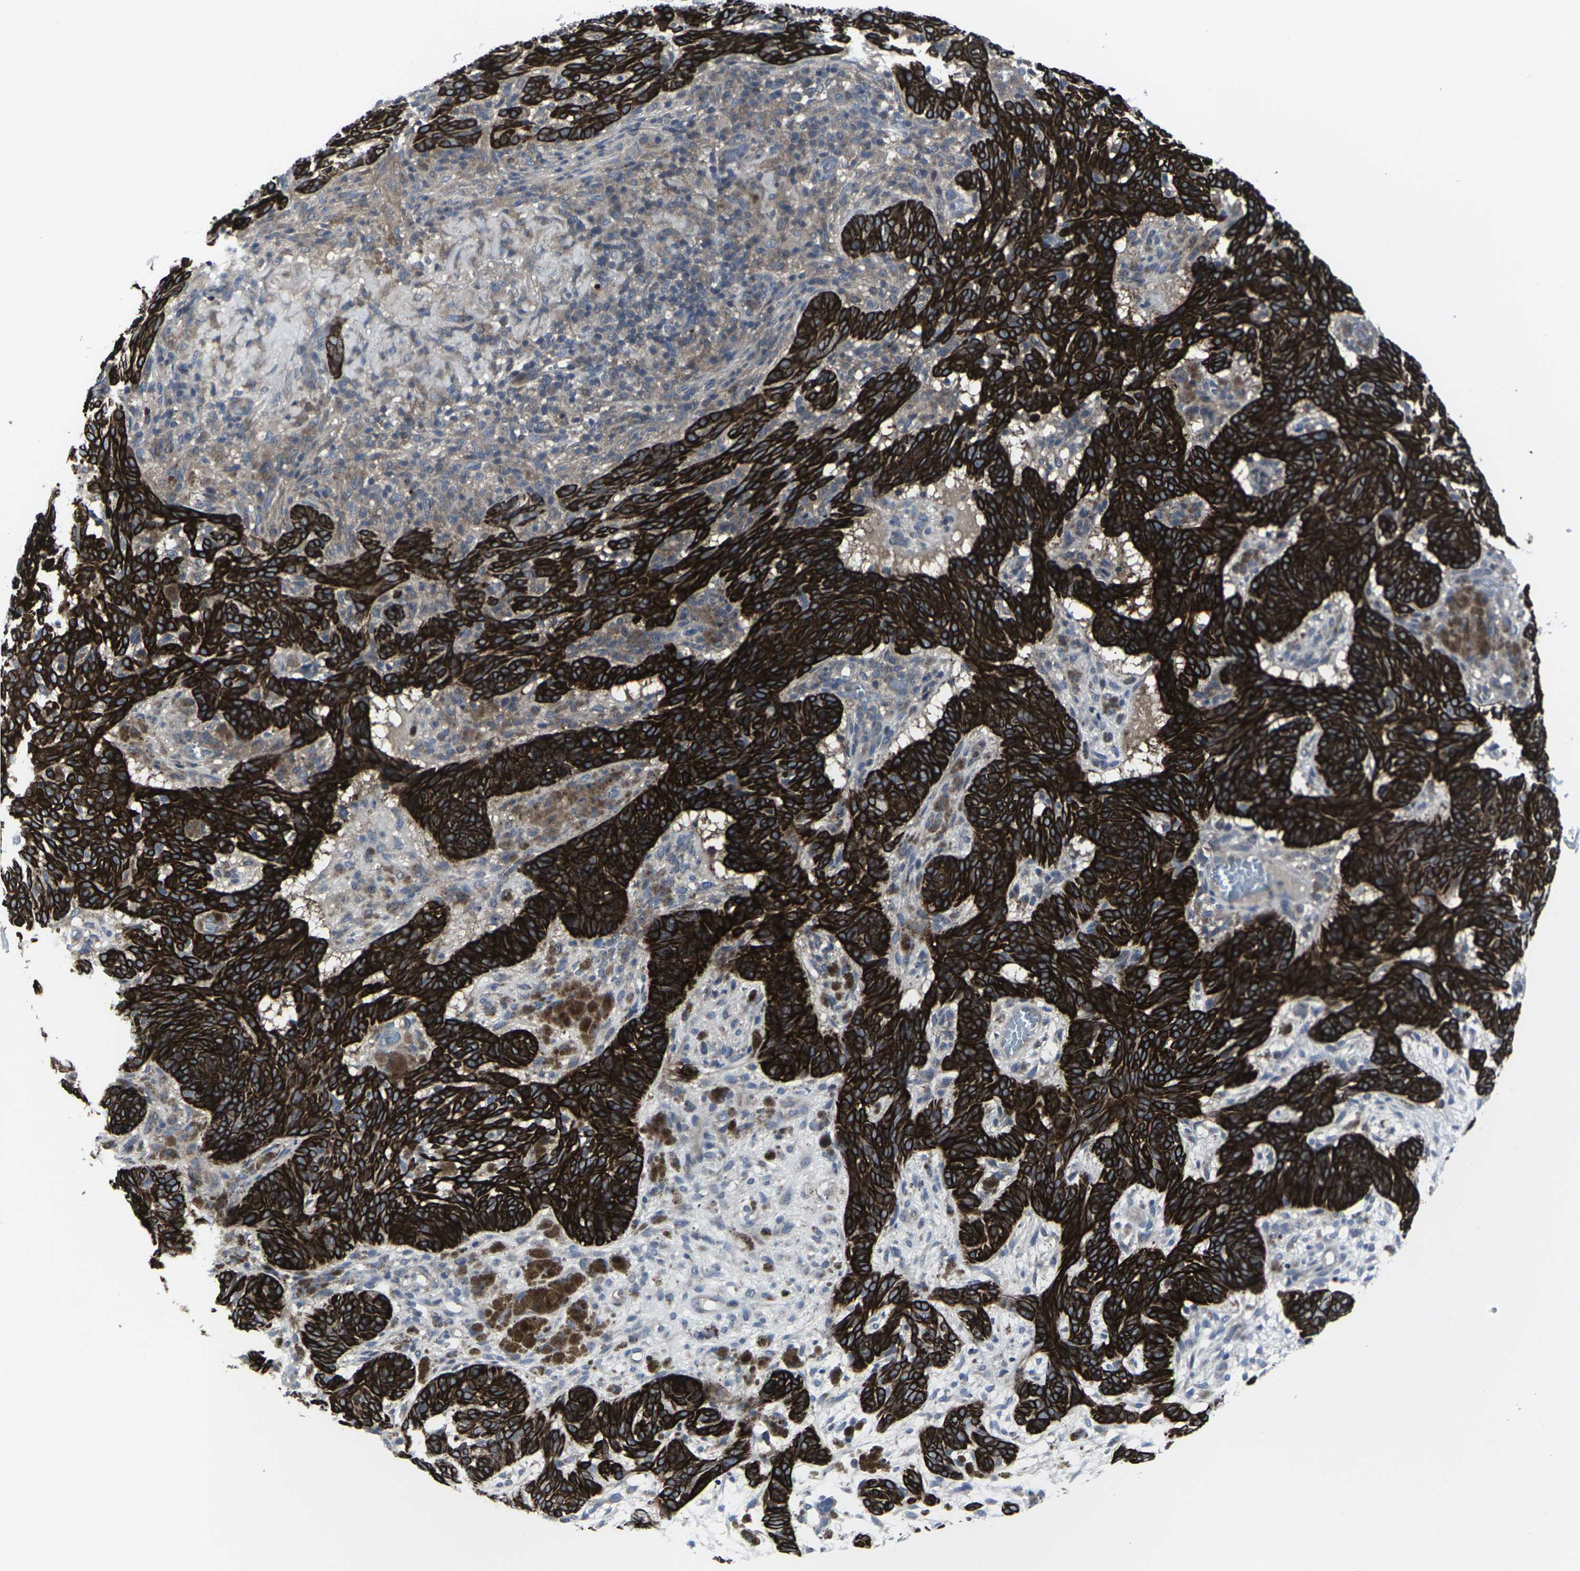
{"staining": {"intensity": "strong", "quantity": ">75%", "location": "cytoplasmic/membranous"}, "tissue": "skin cancer", "cell_type": "Tumor cells", "image_type": "cancer", "snomed": [{"axis": "morphology", "description": "Basal cell carcinoma"}, {"axis": "topography", "description": "Skin"}], "caption": "Strong cytoplasmic/membranous positivity is appreciated in approximately >75% of tumor cells in skin cancer.", "gene": "HPRT1", "patient": {"sex": "male", "age": 85}}